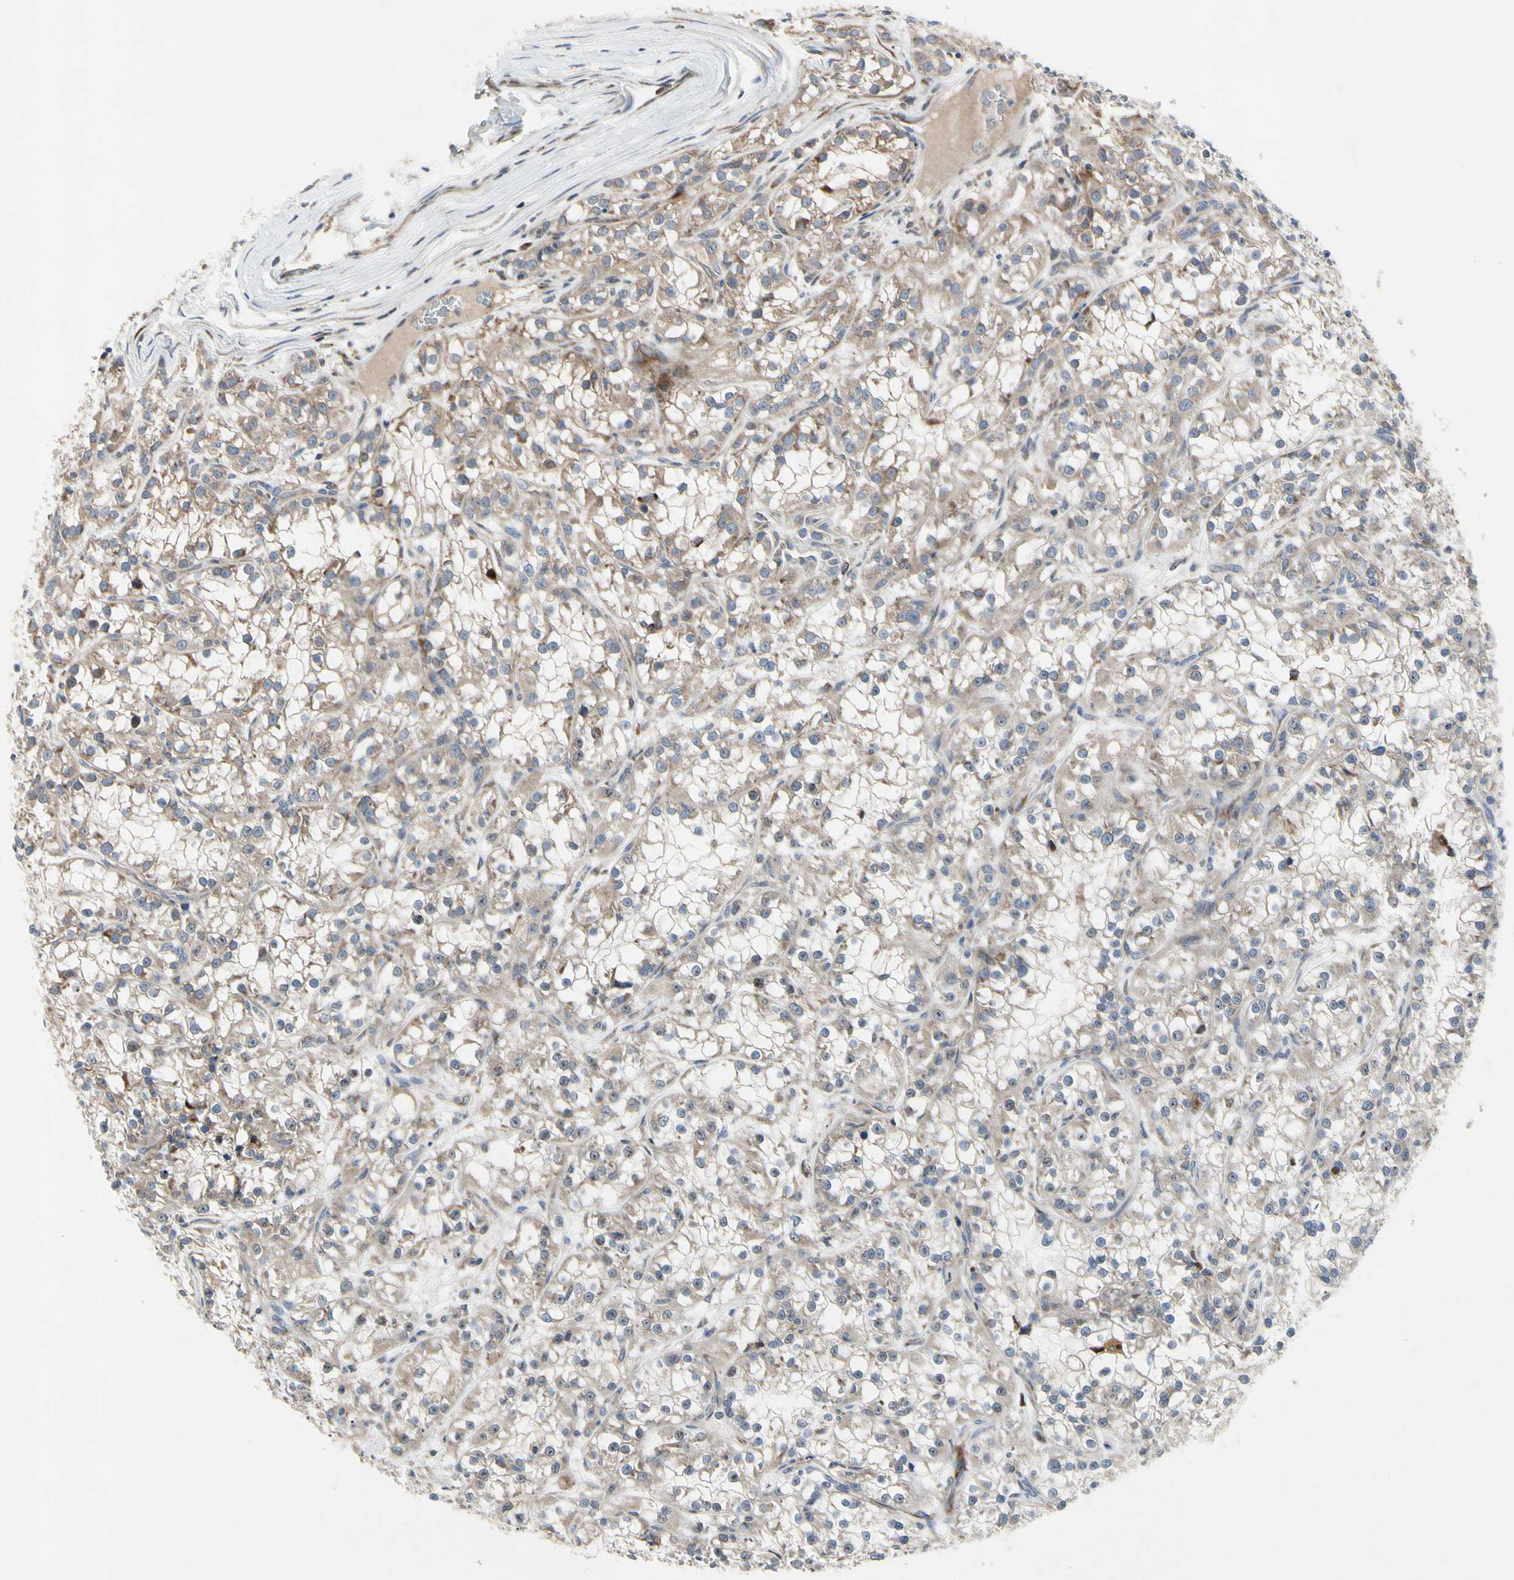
{"staining": {"intensity": "weak", "quantity": ">75%", "location": "cytoplasmic/membranous"}, "tissue": "renal cancer", "cell_type": "Tumor cells", "image_type": "cancer", "snomed": [{"axis": "morphology", "description": "Adenocarcinoma, NOS"}, {"axis": "topography", "description": "Kidney"}], "caption": "Immunohistochemical staining of human adenocarcinoma (renal) displays low levels of weak cytoplasmic/membranous protein staining in about >75% of tumor cells.", "gene": "MMEL1", "patient": {"sex": "female", "age": 52}}